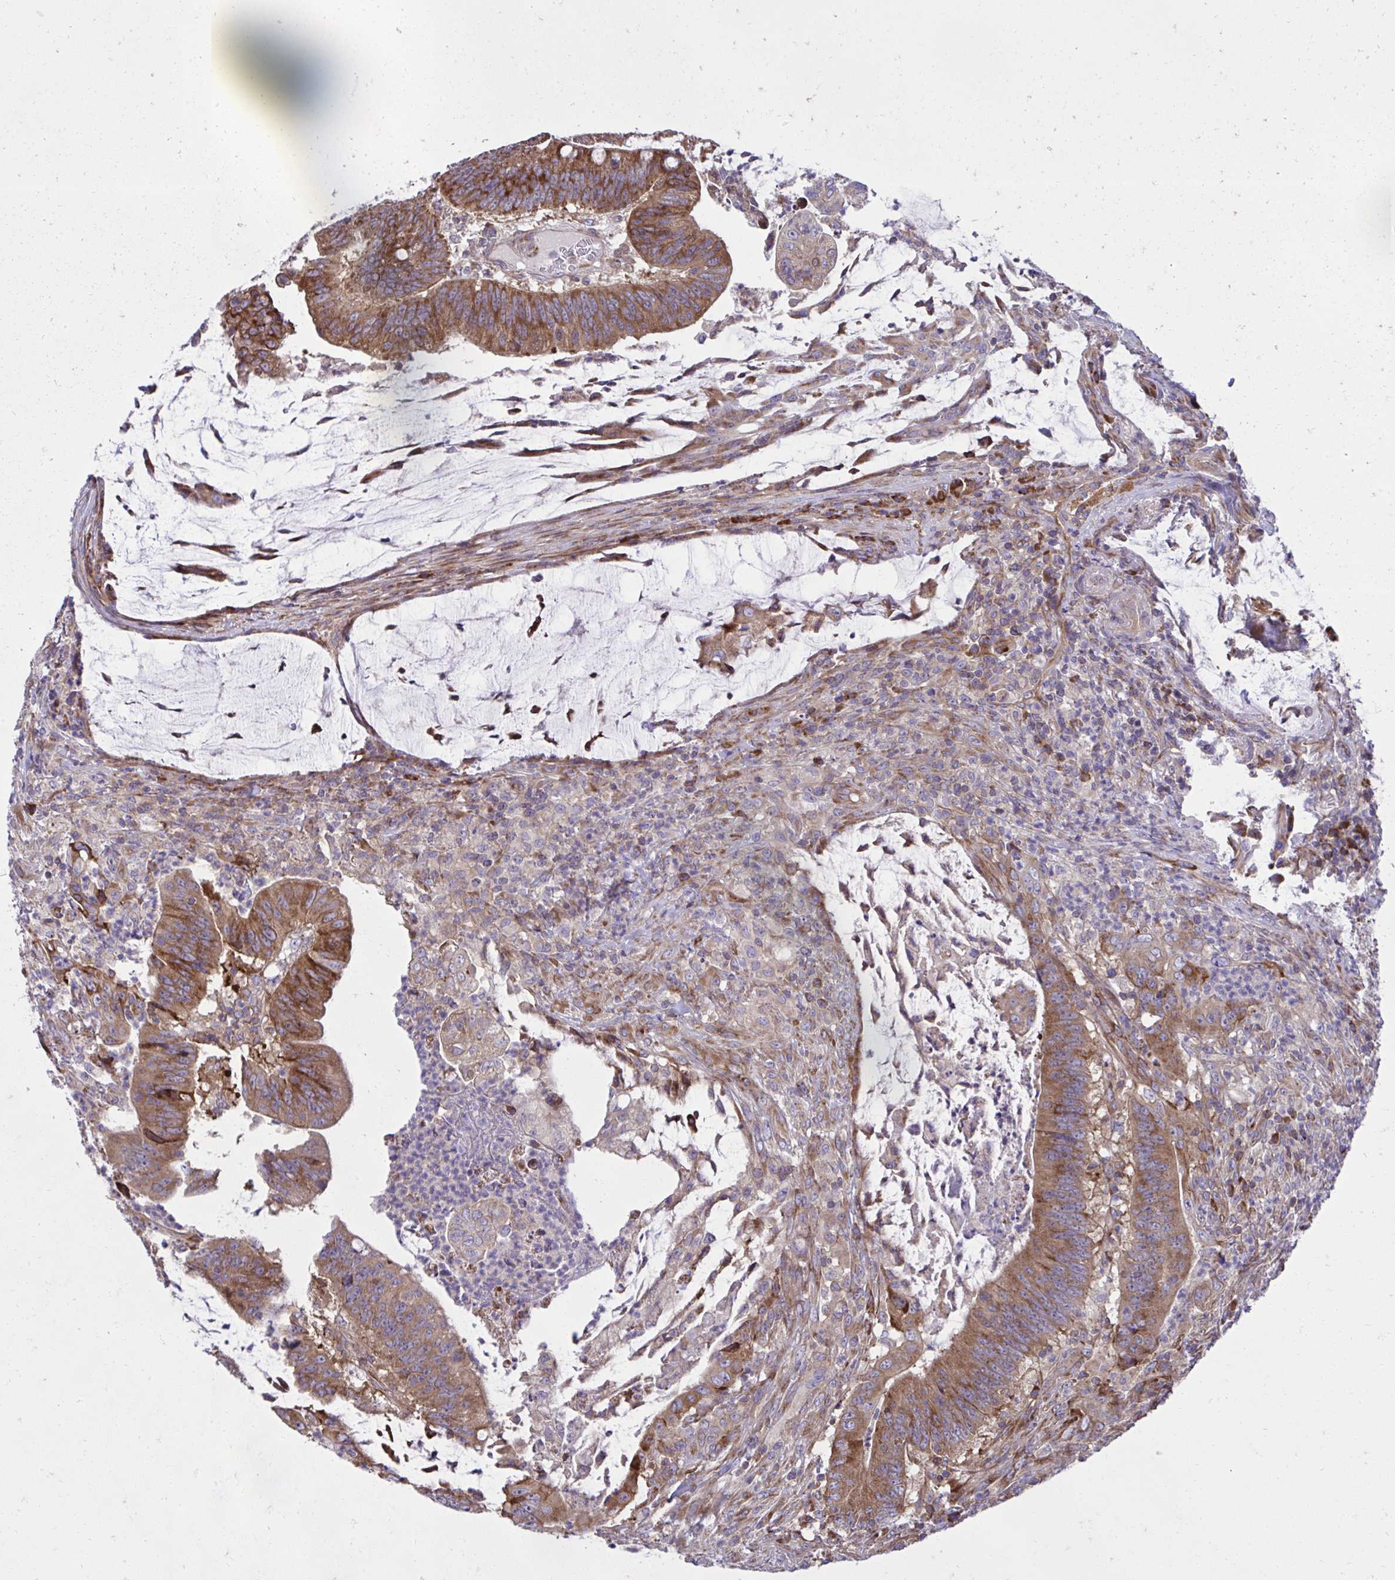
{"staining": {"intensity": "moderate", "quantity": ">75%", "location": "cytoplasmic/membranous"}, "tissue": "colorectal cancer", "cell_type": "Tumor cells", "image_type": "cancer", "snomed": [{"axis": "morphology", "description": "Adenocarcinoma, NOS"}, {"axis": "topography", "description": "Colon"}], "caption": "Protein staining demonstrates moderate cytoplasmic/membranous positivity in approximately >75% of tumor cells in adenocarcinoma (colorectal).", "gene": "NMNAT3", "patient": {"sex": "female", "age": 87}}